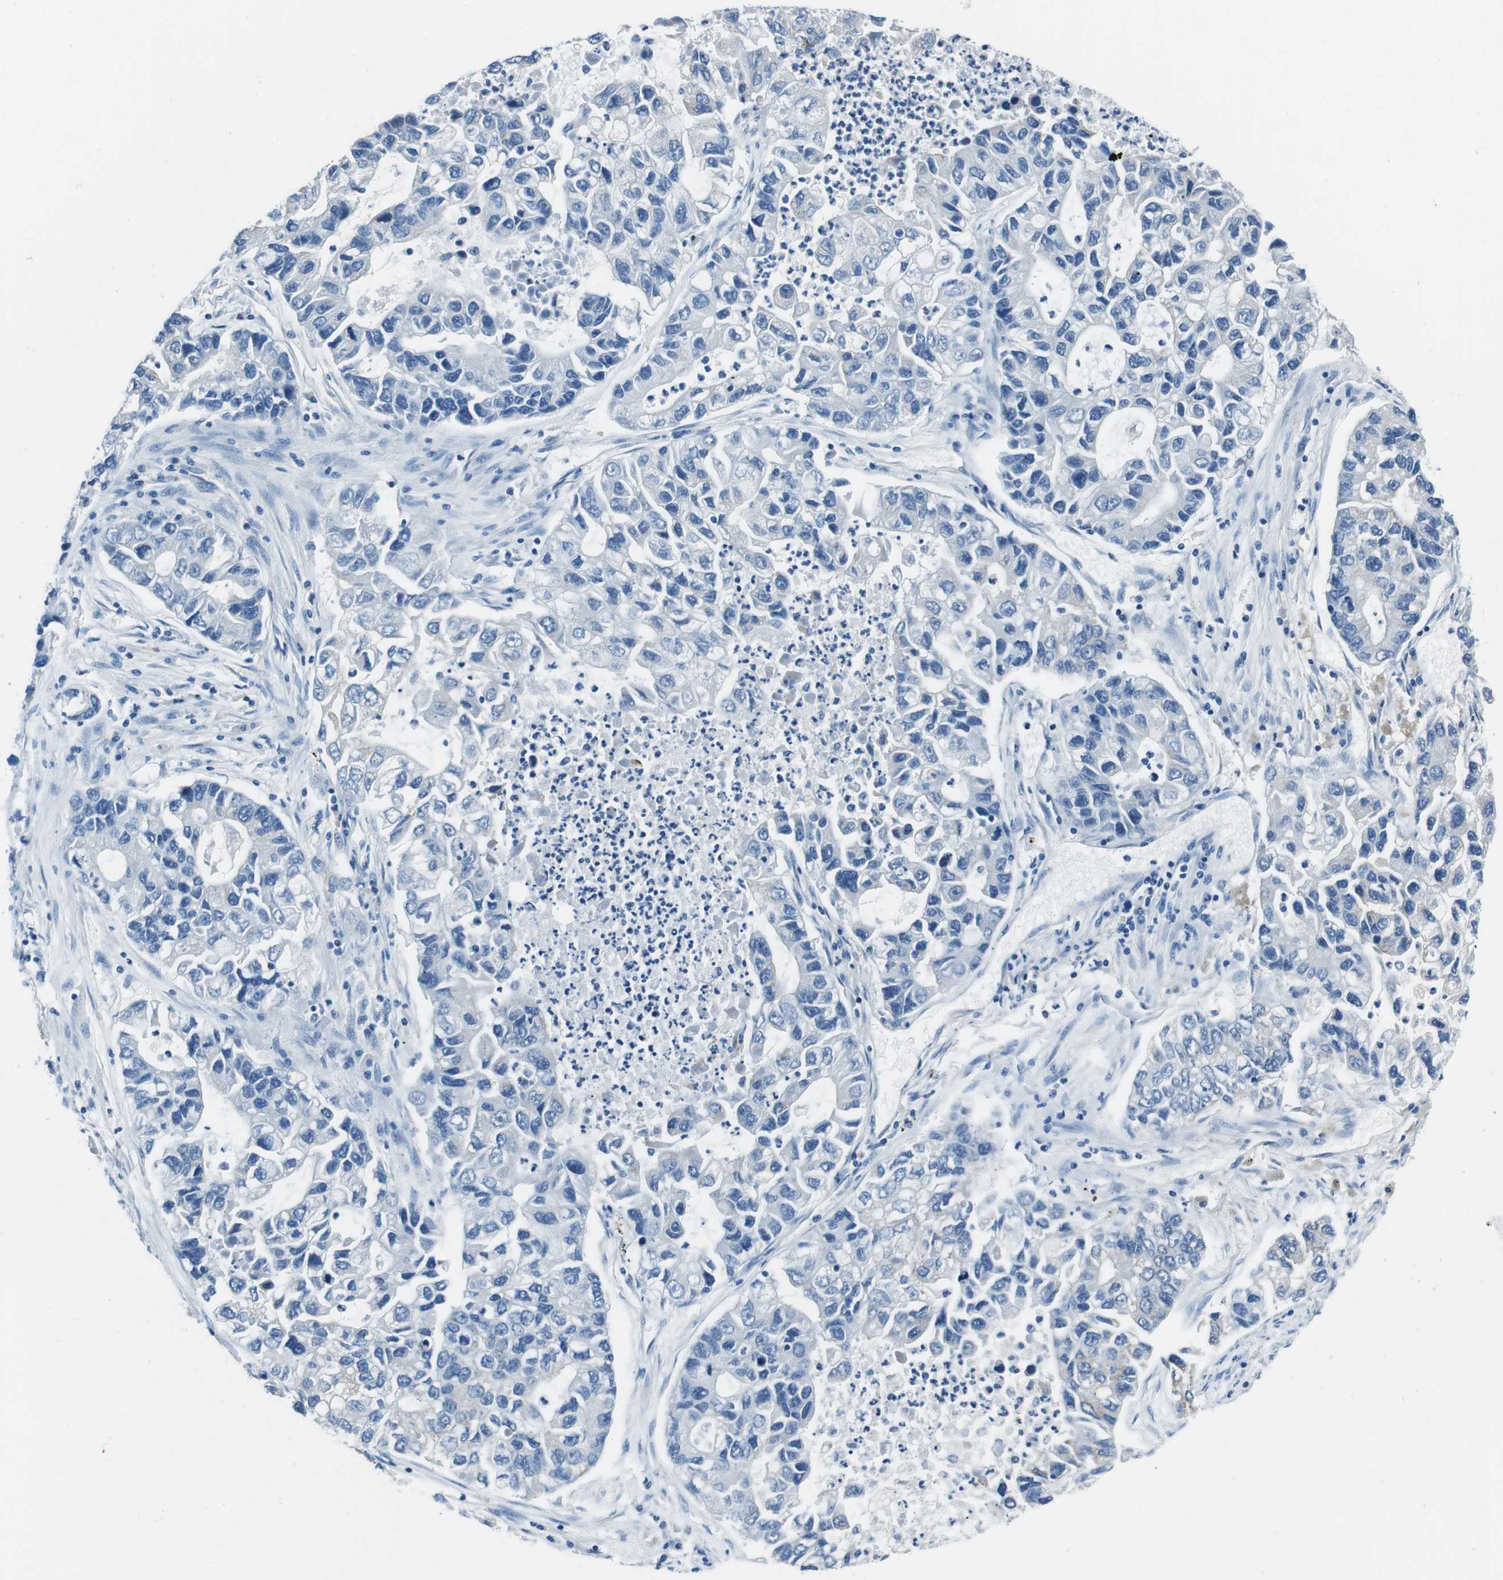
{"staining": {"intensity": "negative", "quantity": "none", "location": "none"}, "tissue": "lung cancer", "cell_type": "Tumor cells", "image_type": "cancer", "snomed": [{"axis": "morphology", "description": "Adenocarcinoma, NOS"}, {"axis": "topography", "description": "Lung"}], "caption": "IHC of human lung cancer (adenocarcinoma) displays no expression in tumor cells. Brightfield microscopy of immunohistochemistry (IHC) stained with DAB (3,3'-diaminobenzidine) (brown) and hematoxylin (blue), captured at high magnification.", "gene": "CASQ1", "patient": {"sex": "female", "age": 51}}